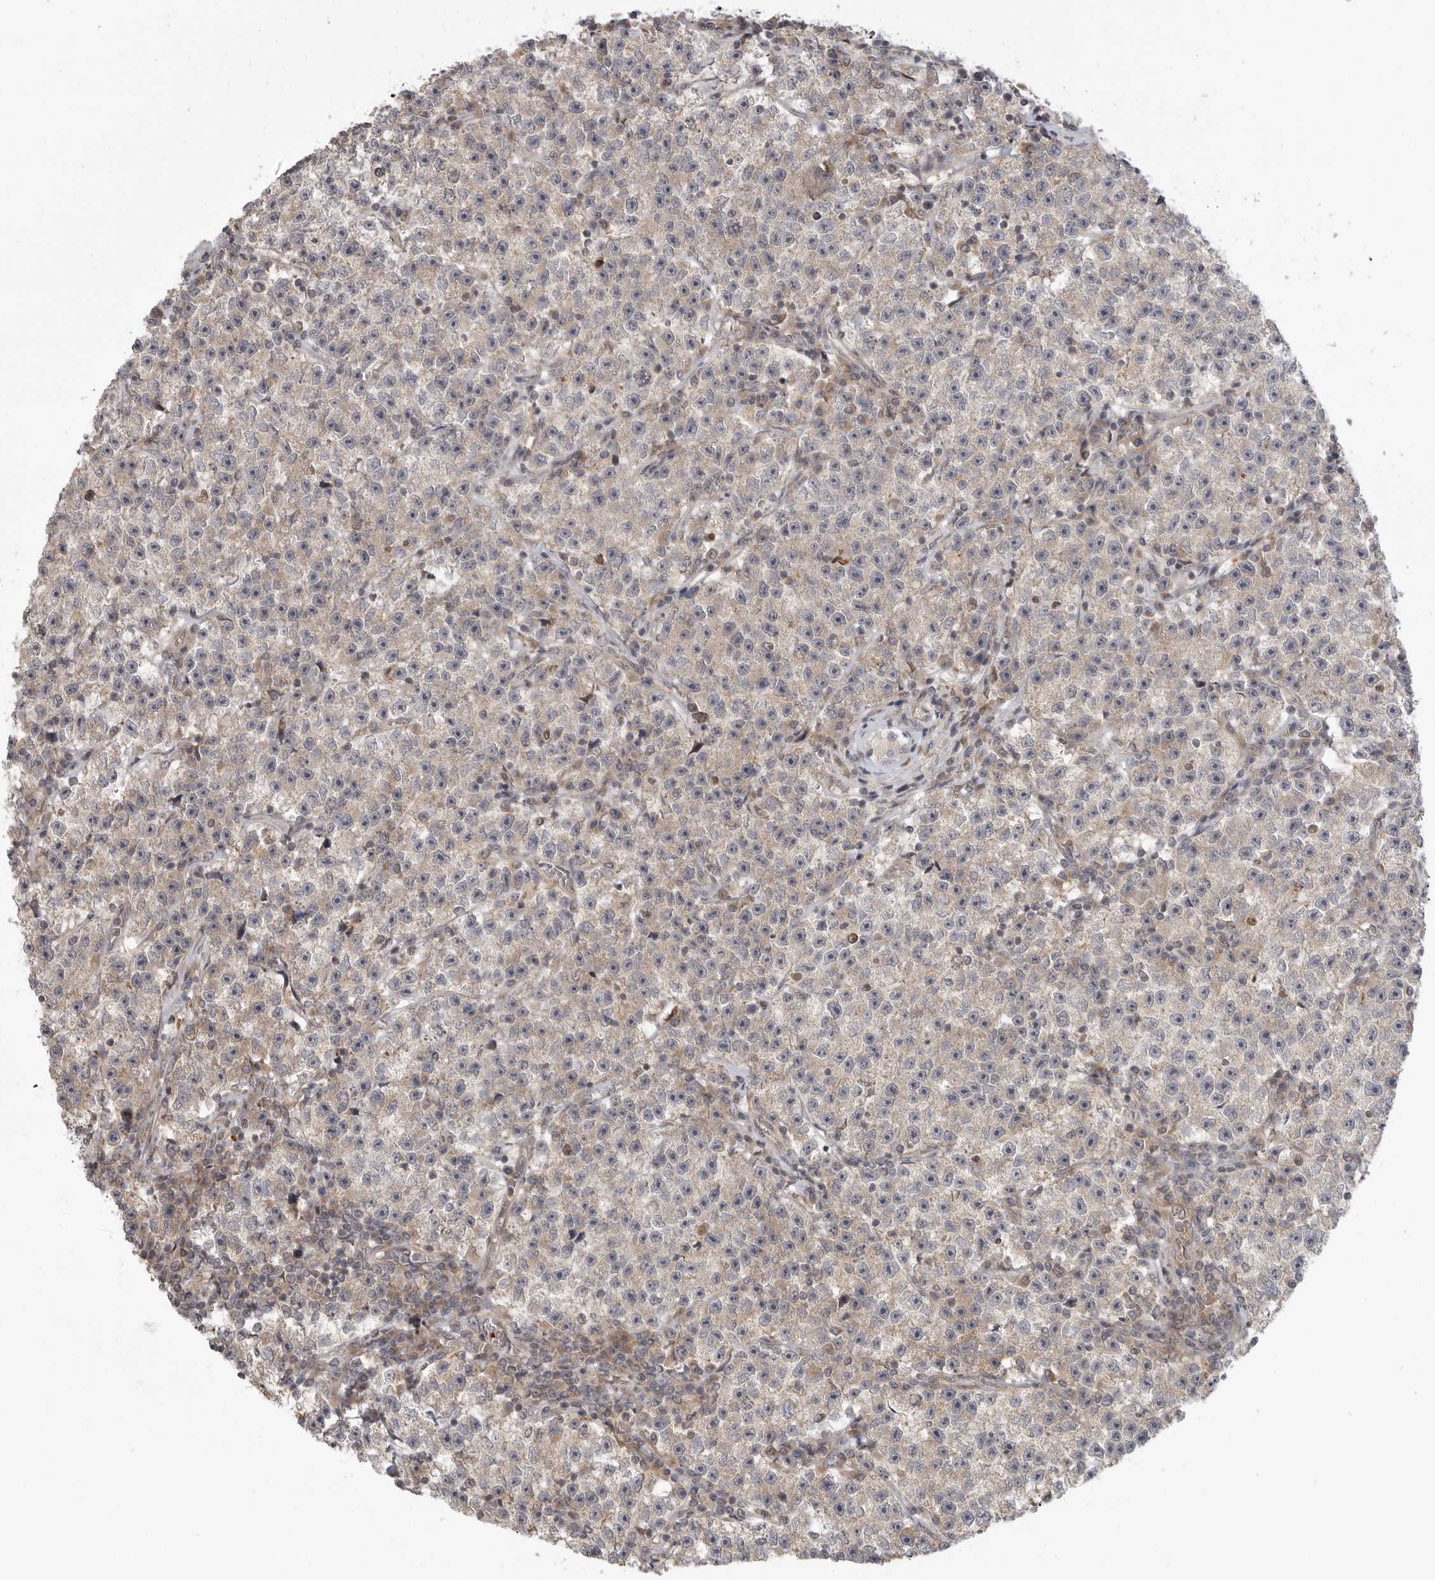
{"staining": {"intensity": "weak", "quantity": "25%-75%", "location": "cytoplasmic/membranous"}, "tissue": "testis cancer", "cell_type": "Tumor cells", "image_type": "cancer", "snomed": [{"axis": "morphology", "description": "Seminoma, NOS"}, {"axis": "topography", "description": "Testis"}], "caption": "Testis seminoma was stained to show a protein in brown. There is low levels of weak cytoplasmic/membranous expression in approximately 25%-75% of tumor cells.", "gene": "CCPG1", "patient": {"sex": "male", "age": 22}}